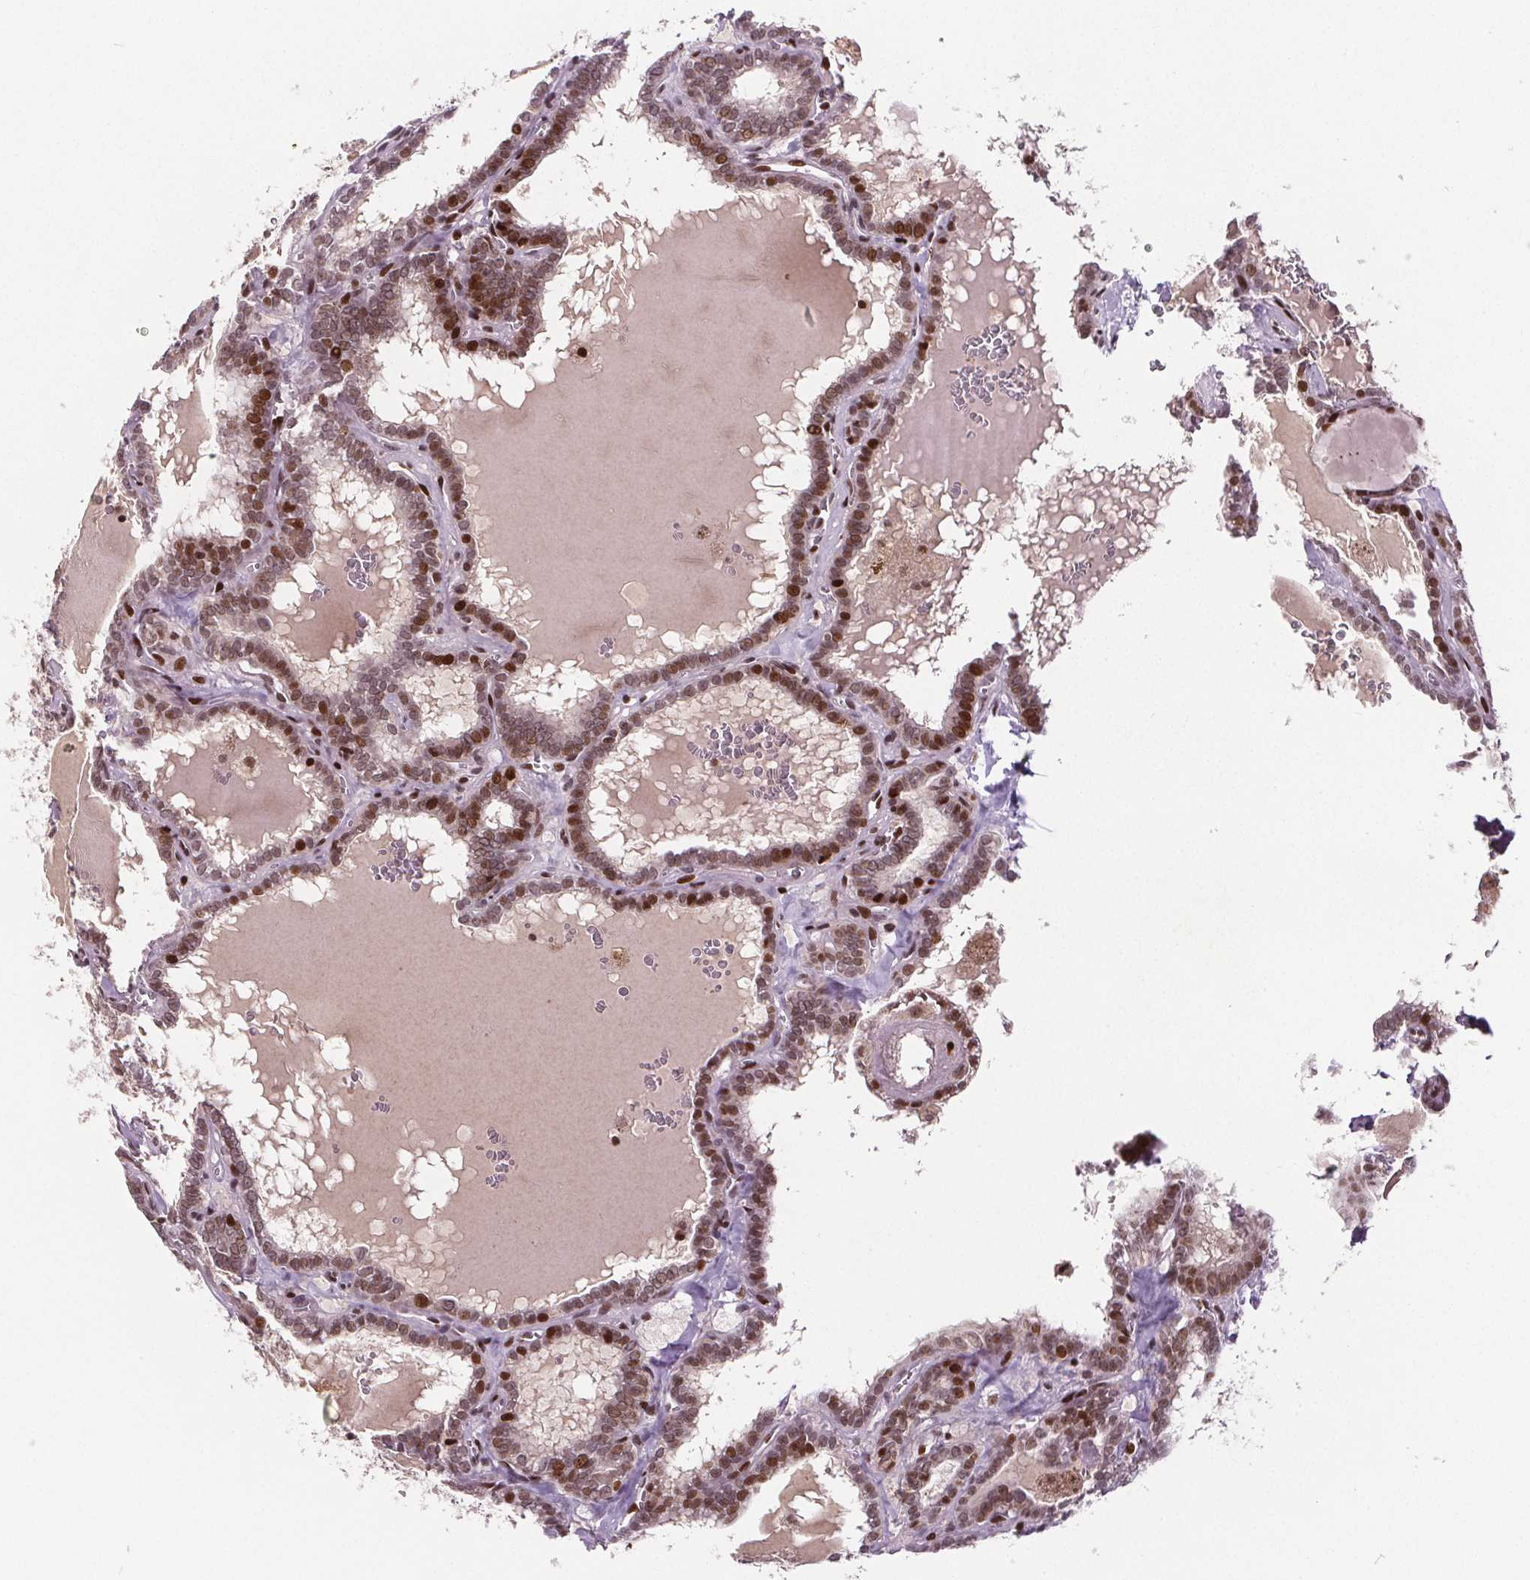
{"staining": {"intensity": "moderate", "quantity": ">75%", "location": "cytoplasmic/membranous,nuclear"}, "tissue": "thyroid cancer", "cell_type": "Tumor cells", "image_type": "cancer", "snomed": [{"axis": "morphology", "description": "Papillary adenocarcinoma, NOS"}, {"axis": "topography", "description": "Thyroid gland"}], "caption": "Thyroid cancer stained with IHC exhibits moderate cytoplasmic/membranous and nuclear expression in approximately >75% of tumor cells.", "gene": "SNRNP35", "patient": {"sex": "female", "age": 39}}